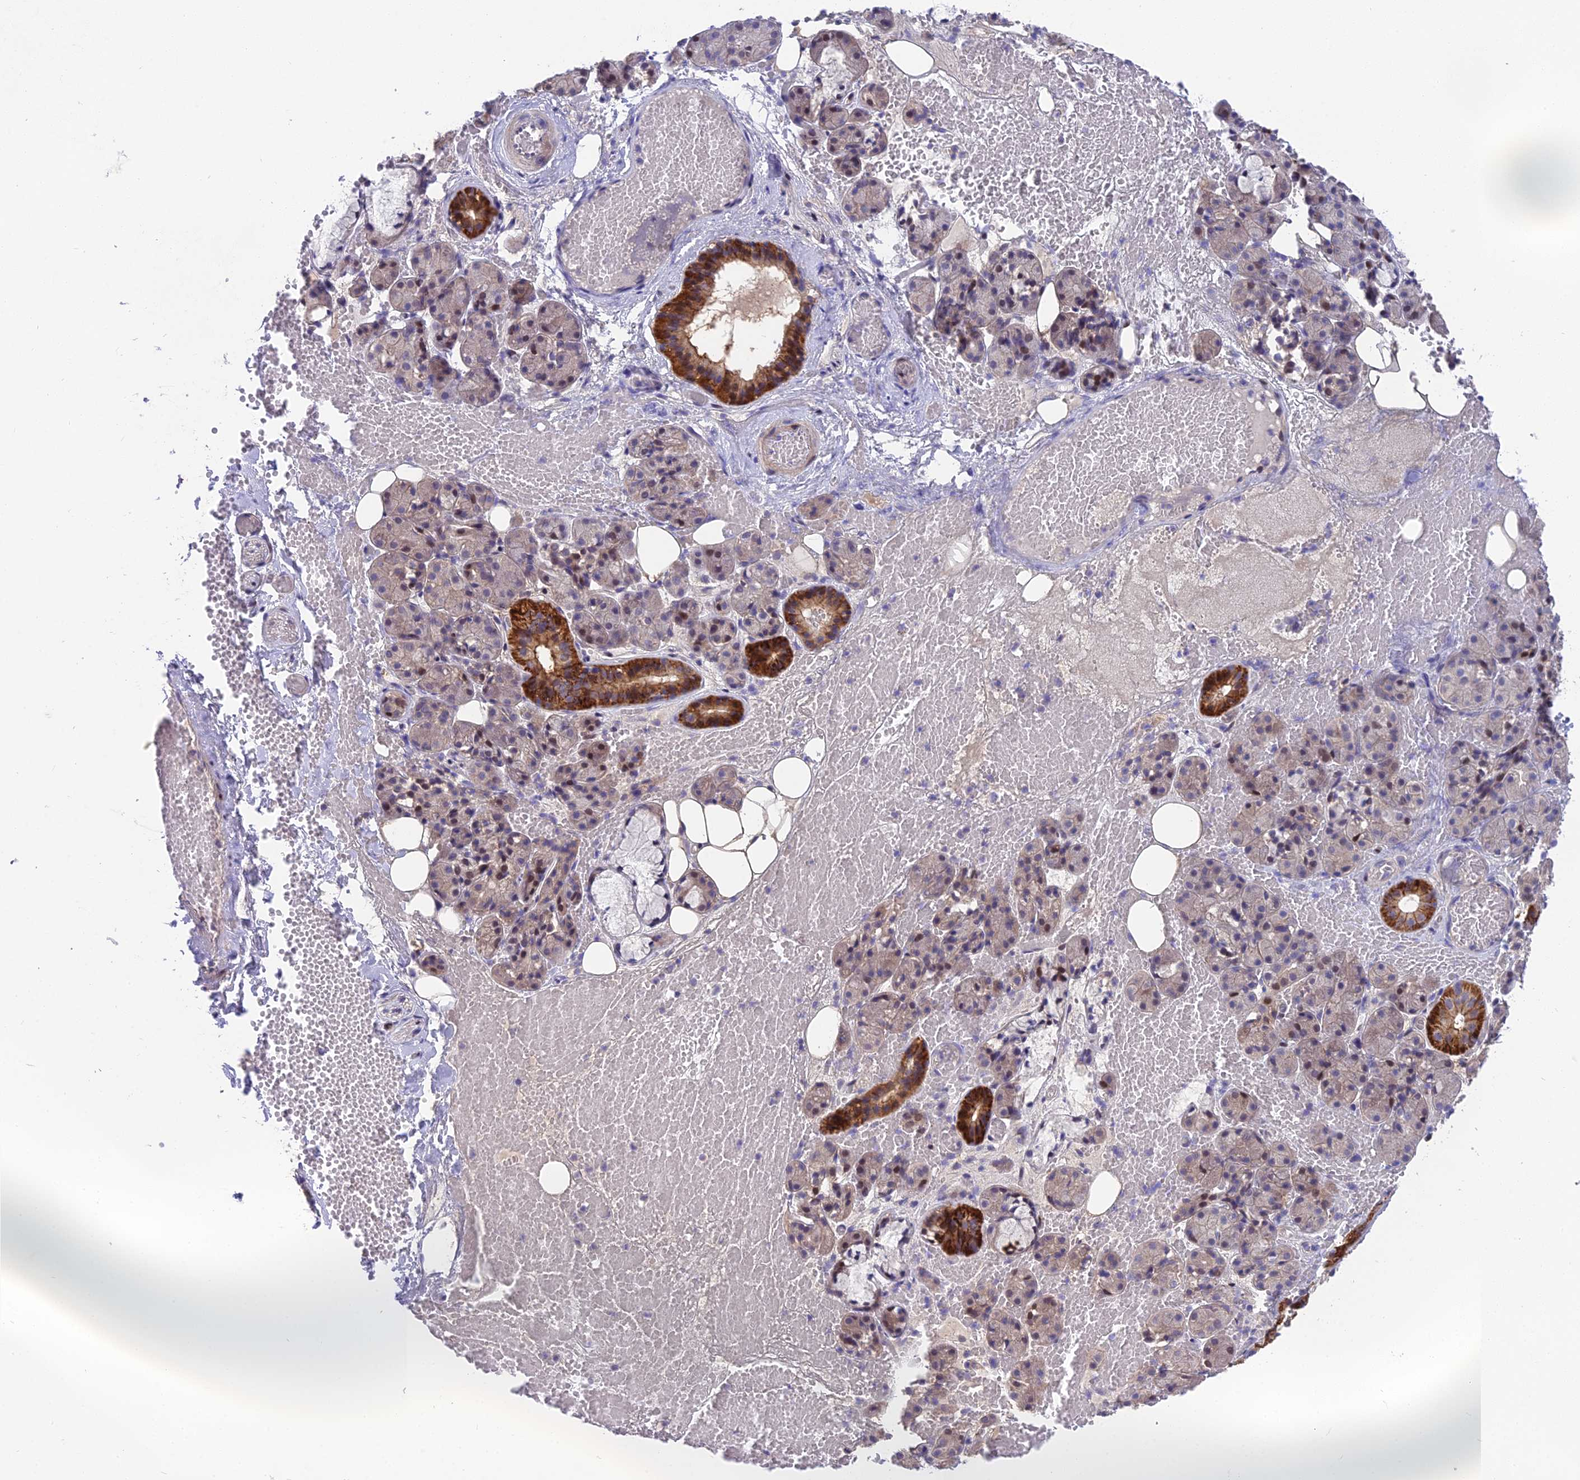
{"staining": {"intensity": "strong", "quantity": "<25%", "location": "cytoplasmic/membranous"}, "tissue": "salivary gland", "cell_type": "Glandular cells", "image_type": "normal", "snomed": [{"axis": "morphology", "description": "Normal tissue, NOS"}, {"axis": "topography", "description": "Salivary gland"}], "caption": "The histopathology image demonstrates a brown stain indicating the presence of a protein in the cytoplasmic/membranous of glandular cells in salivary gland. (DAB = brown stain, brightfield microscopy at high magnification).", "gene": "PUS10", "patient": {"sex": "male", "age": 63}}